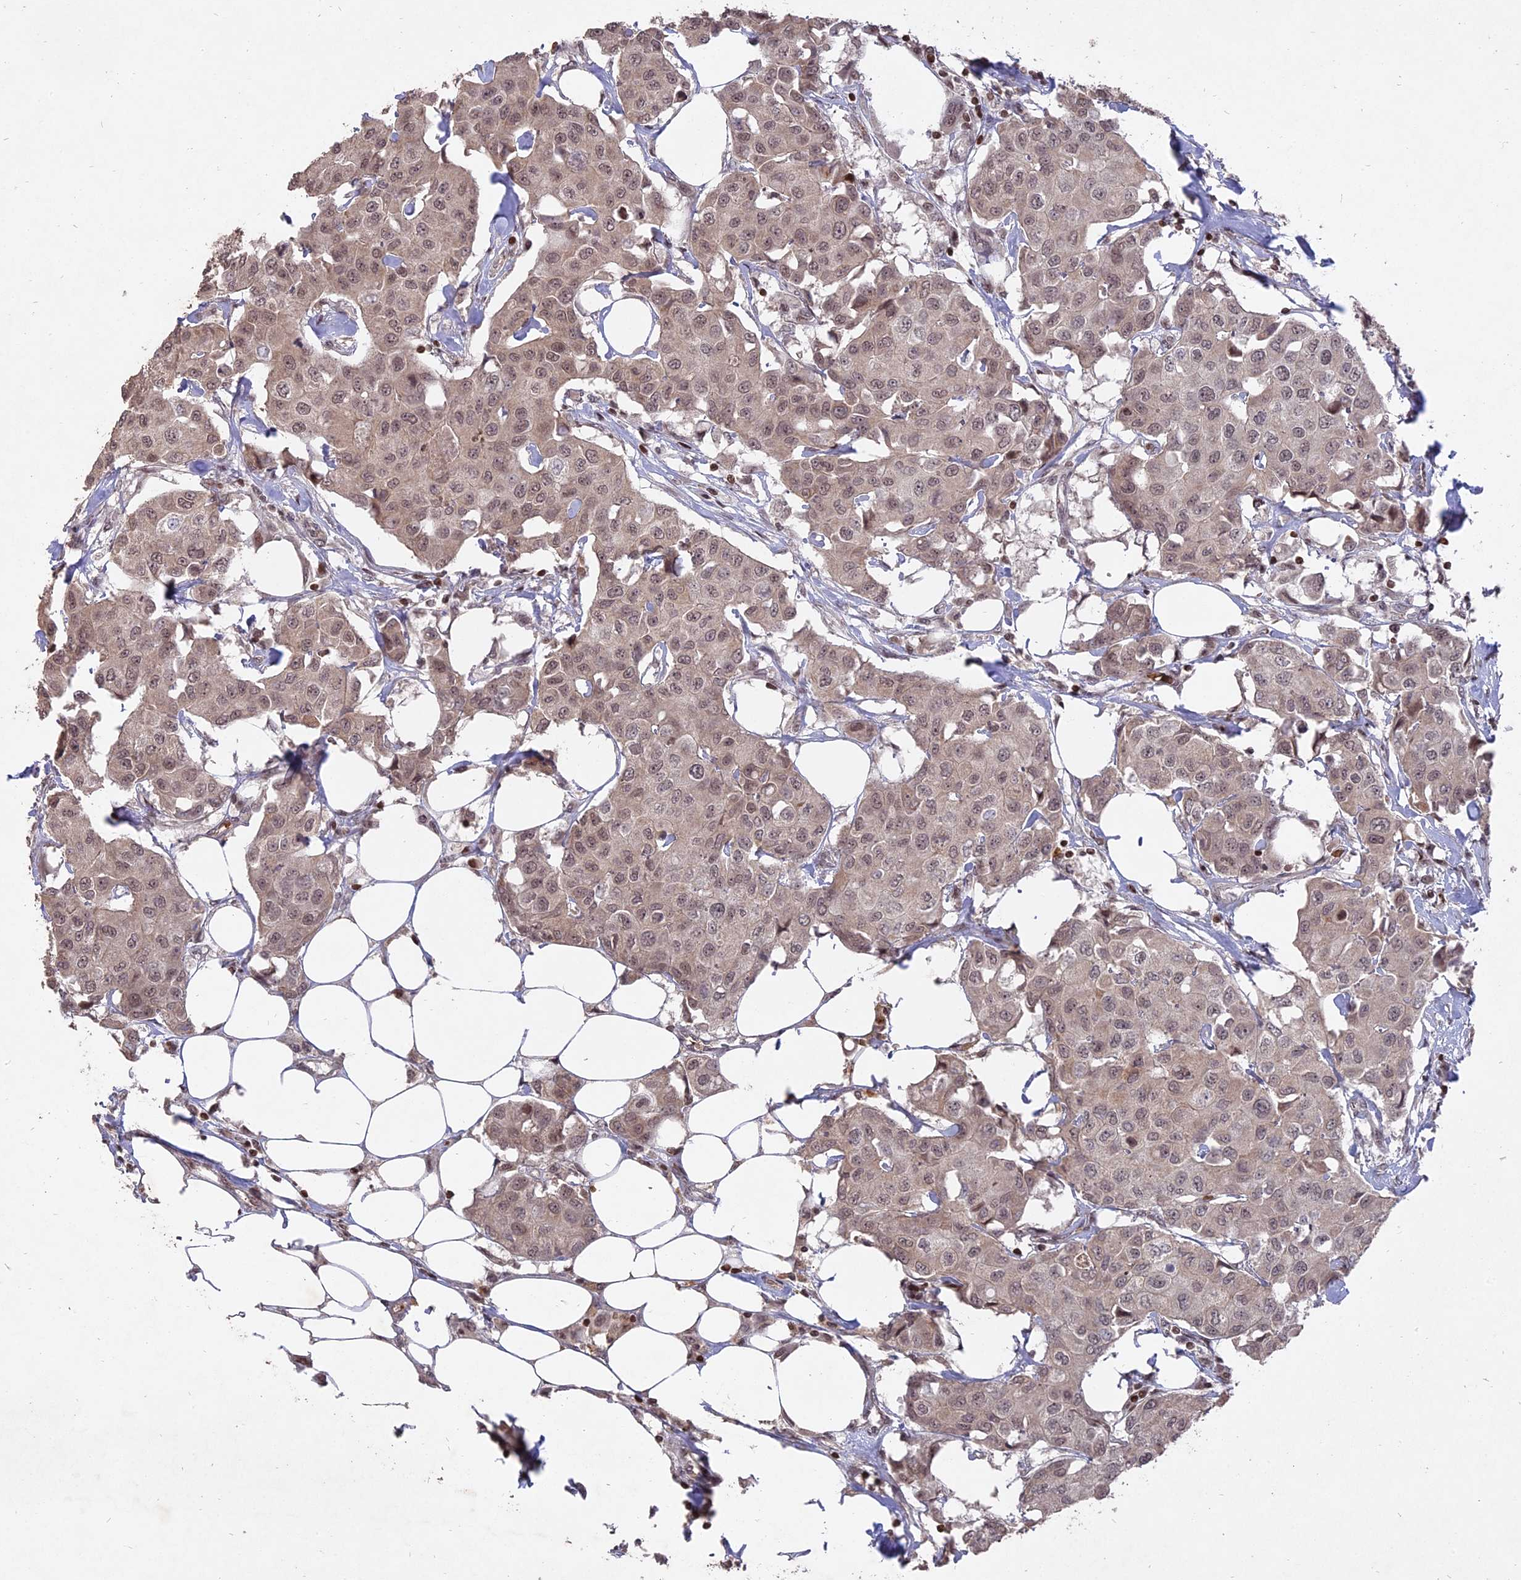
{"staining": {"intensity": "weak", "quantity": ">75%", "location": "nuclear"}, "tissue": "breast cancer", "cell_type": "Tumor cells", "image_type": "cancer", "snomed": [{"axis": "morphology", "description": "Duct carcinoma"}, {"axis": "topography", "description": "Breast"}], "caption": "Invasive ductal carcinoma (breast) tissue reveals weak nuclear positivity in about >75% of tumor cells, visualized by immunohistochemistry.", "gene": "NR1H3", "patient": {"sex": "female", "age": 80}}